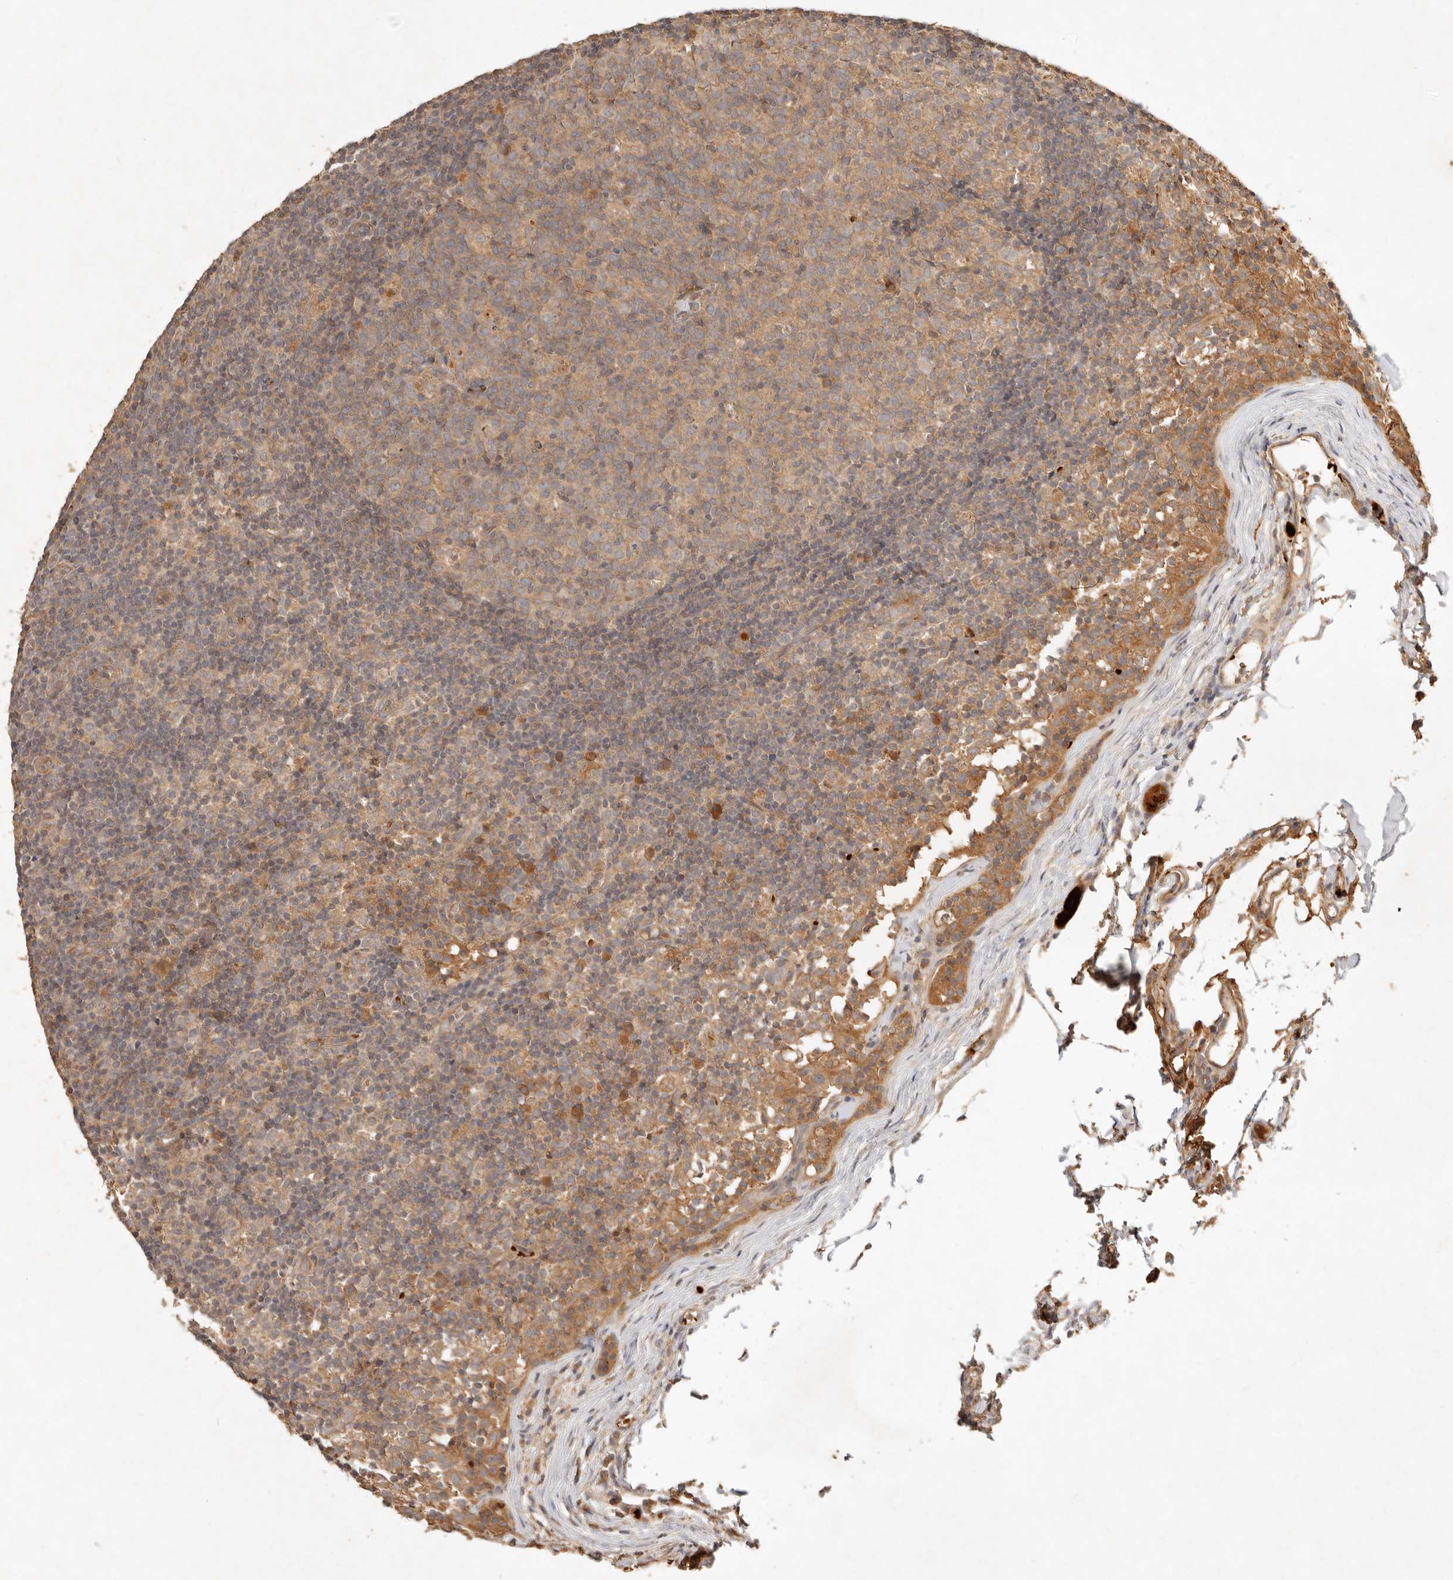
{"staining": {"intensity": "moderate", "quantity": ">75%", "location": "cytoplasmic/membranous"}, "tissue": "lymph node", "cell_type": "Germinal center cells", "image_type": "normal", "snomed": [{"axis": "morphology", "description": "Normal tissue, NOS"}, {"axis": "morphology", "description": "Inflammation, NOS"}, {"axis": "topography", "description": "Lymph node"}], "caption": "Brown immunohistochemical staining in unremarkable lymph node shows moderate cytoplasmic/membranous positivity in about >75% of germinal center cells.", "gene": "FREM2", "patient": {"sex": "male", "age": 55}}